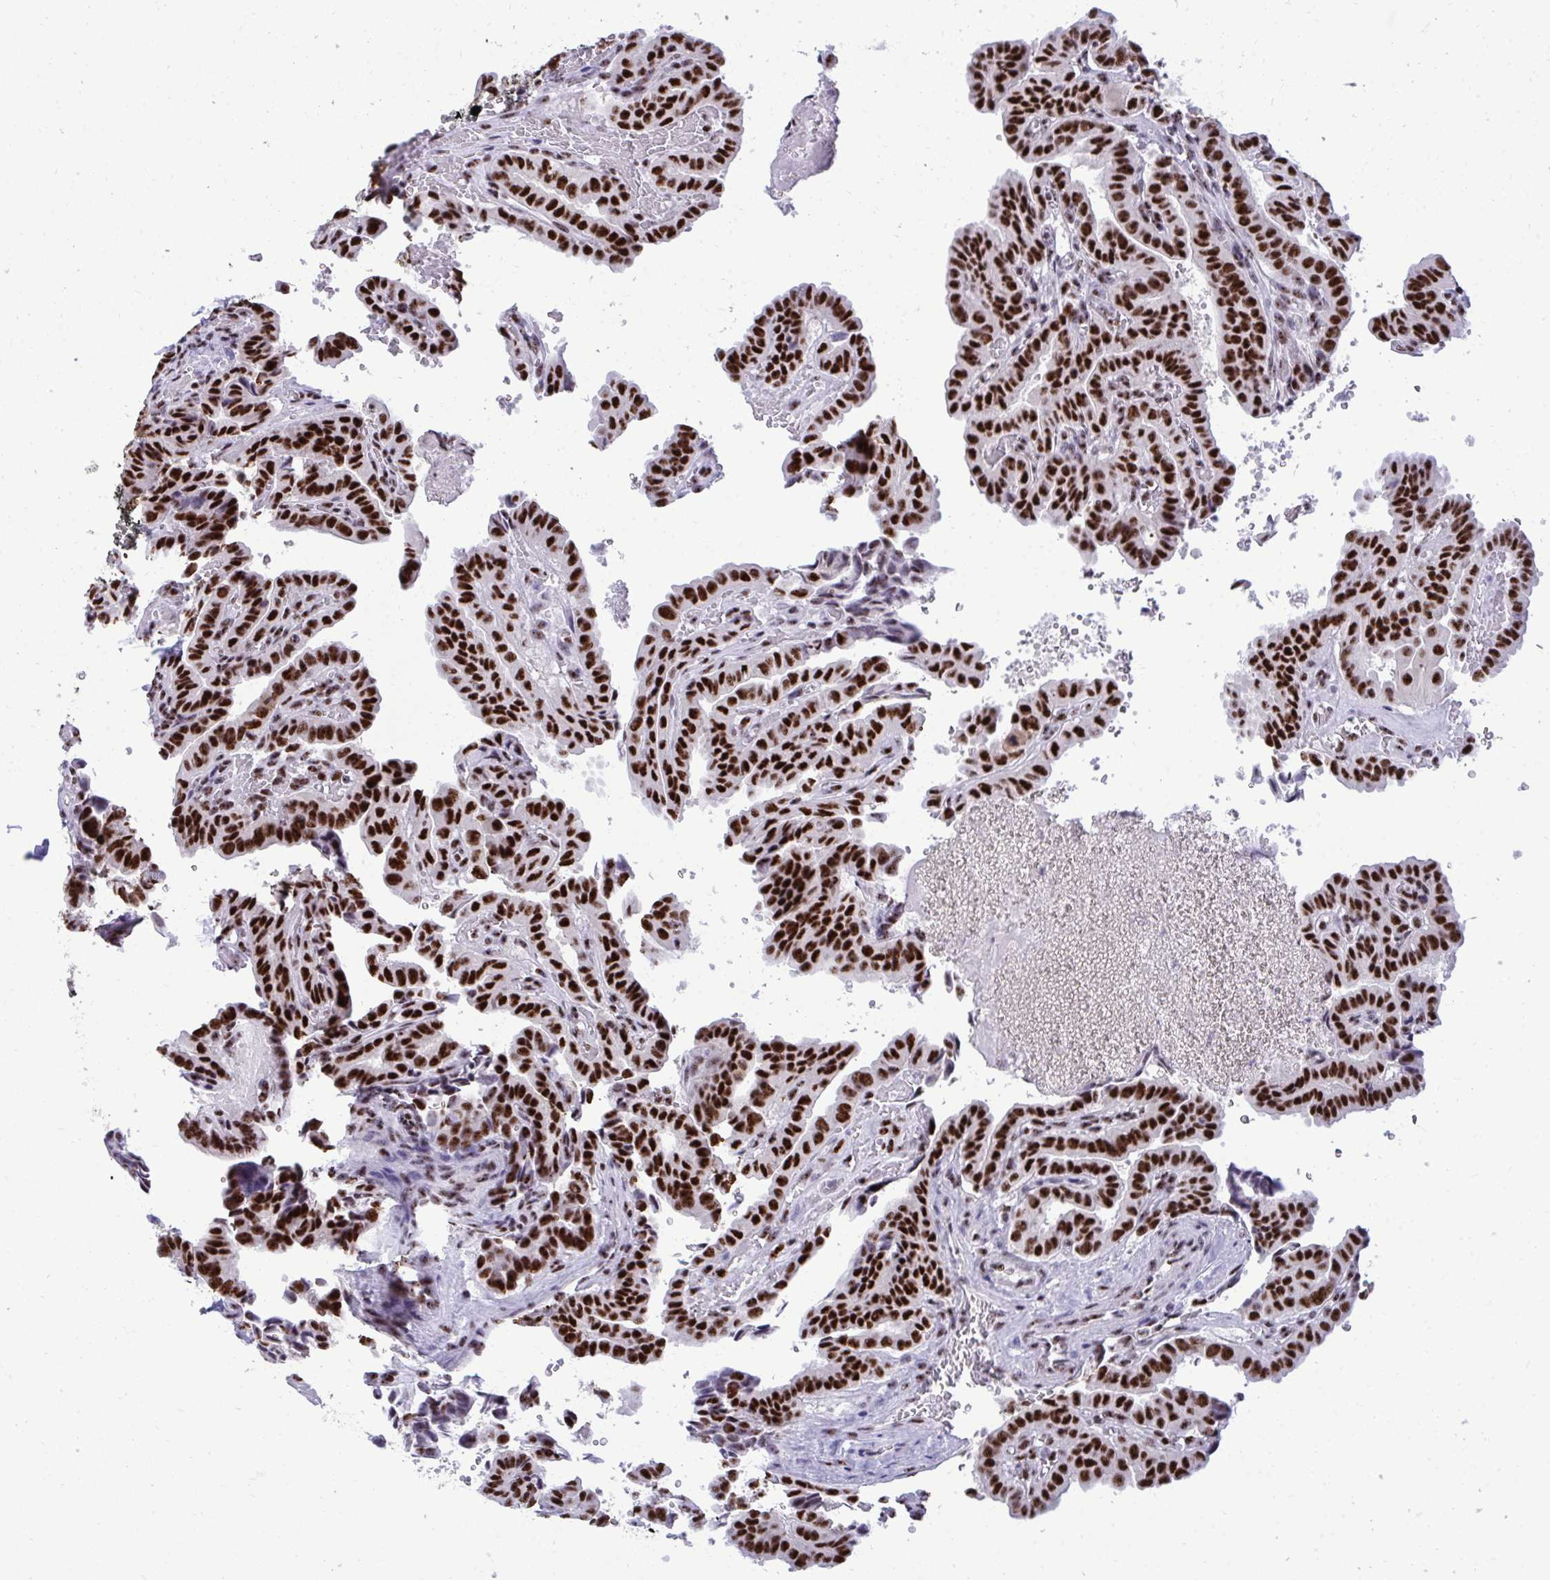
{"staining": {"intensity": "strong", "quantity": ">75%", "location": "nuclear"}, "tissue": "thyroid cancer", "cell_type": "Tumor cells", "image_type": "cancer", "snomed": [{"axis": "morphology", "description": "Papillary adenocarcinoma, NOS"}, {"axis": "topography", "description": "Thyroid gland"}], "caption": "Immunohistochemical staining of human papillary adenocarcinoma (thyroid) shows strong nuclear protein expression in approximately >75% of tumor cells.", "gene": "PELP1", "patient": {"sex": "male", "age": 87}}